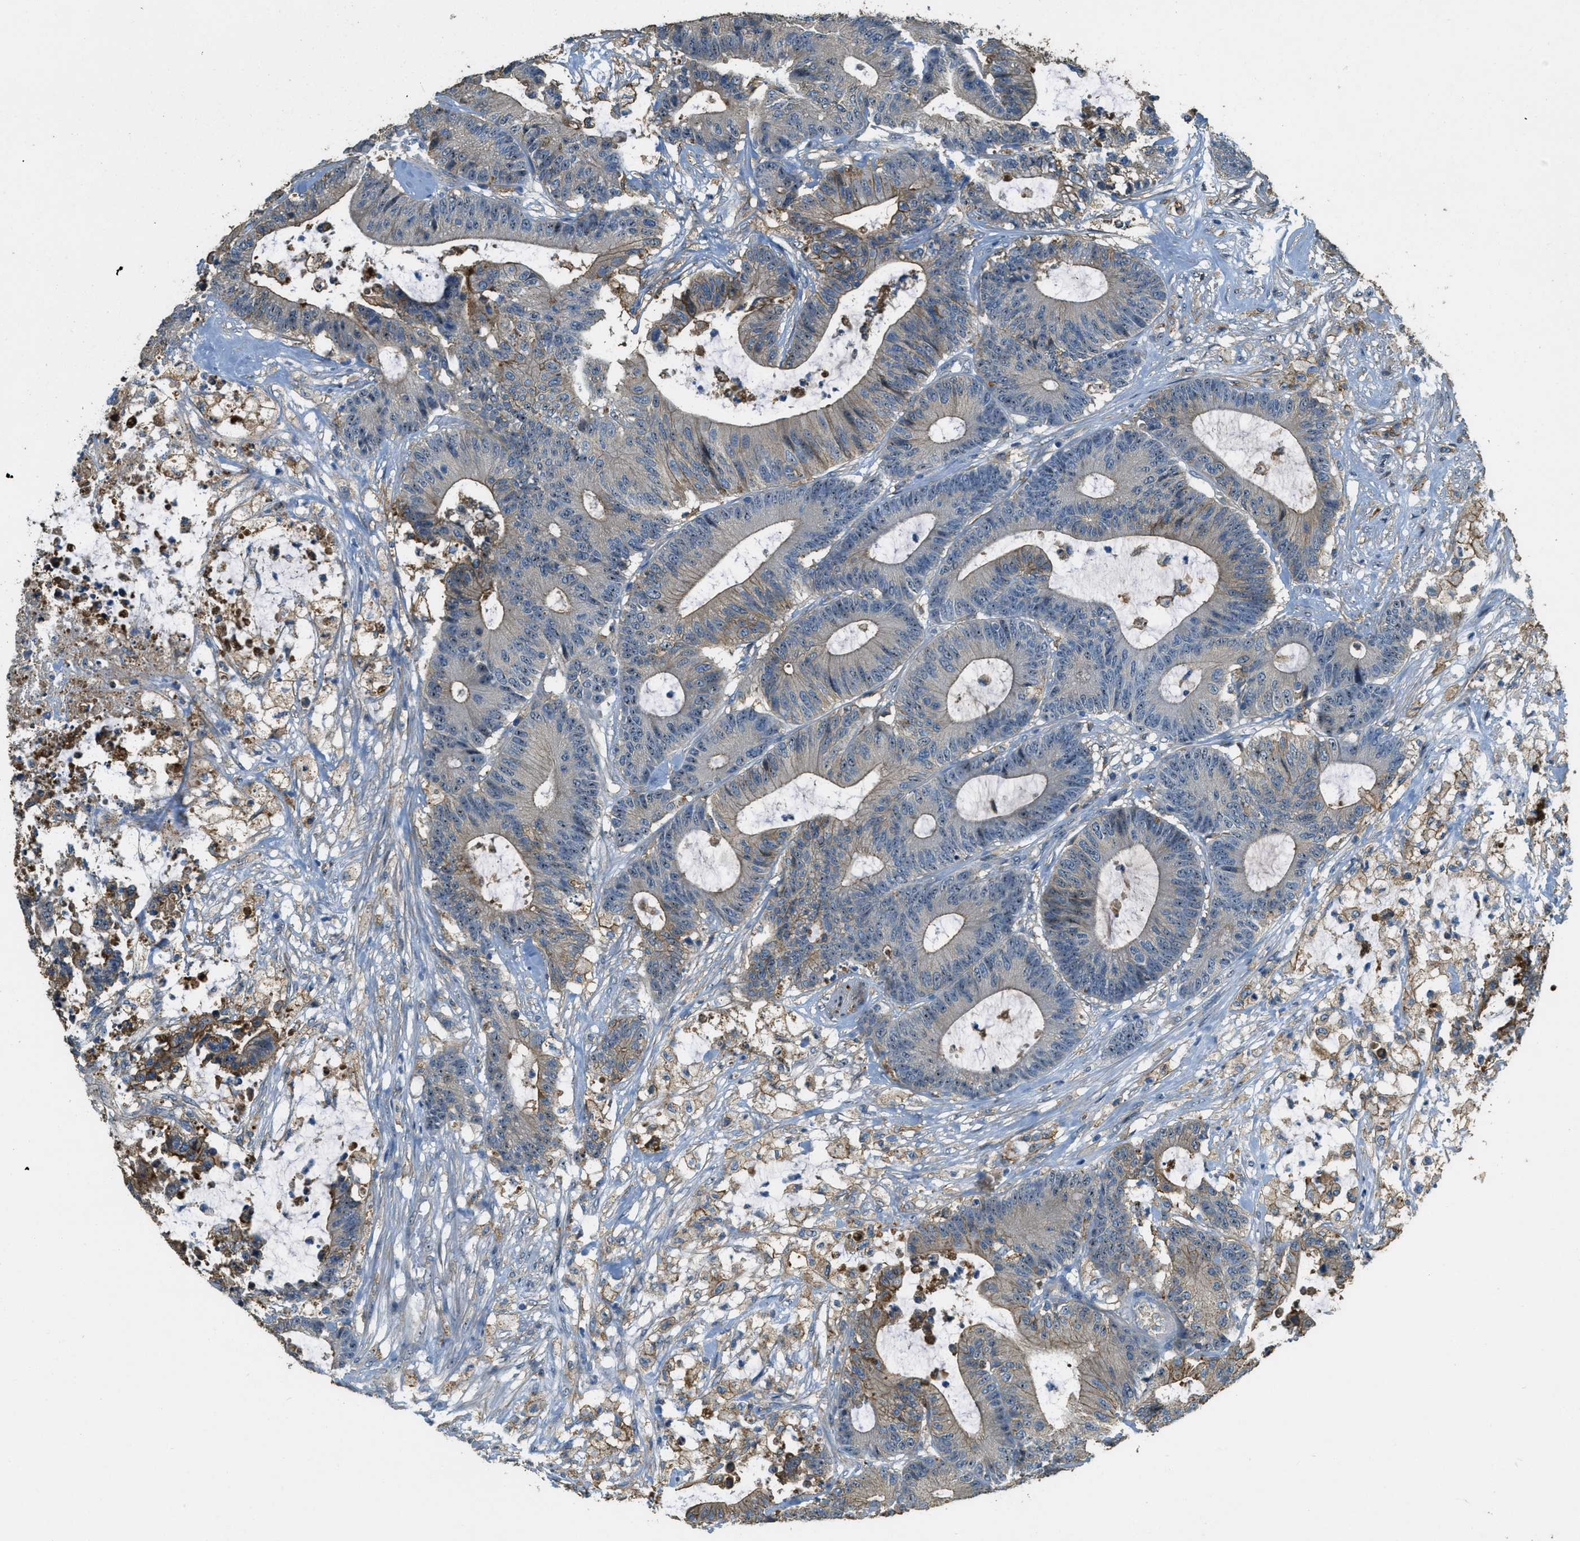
{"staining": {"intensity": "weak", "quantity": "25%-75%", "location": "cytoplasmic/membranous,nuclear"}, "tissue": "colorectal cancer", "cell_type": "Tumor cells", "image_type": "cancer", "snomed": [{"axis": "morphology", "description": "Adenocarcinoma, NOS"}, {"axis": "topography", "description": "Colon"}], "caption": "Immunohistochemistry (IHC) staining of colorectal cancer, which reveals low levels of weak cytoplasmic/membranous and nuclear staining in about 25%-75% of tumor cells indicating weak cytoplasmic/membranous and nuclear protein staining. The staining was performed using DAB (3,3'-diaminobenzidine) (brown) for protein detection and nuclei were counterstained in hematoxylin (blue).", "gene": "OSMR", "patient": {"sex": "female", "age": 84}}